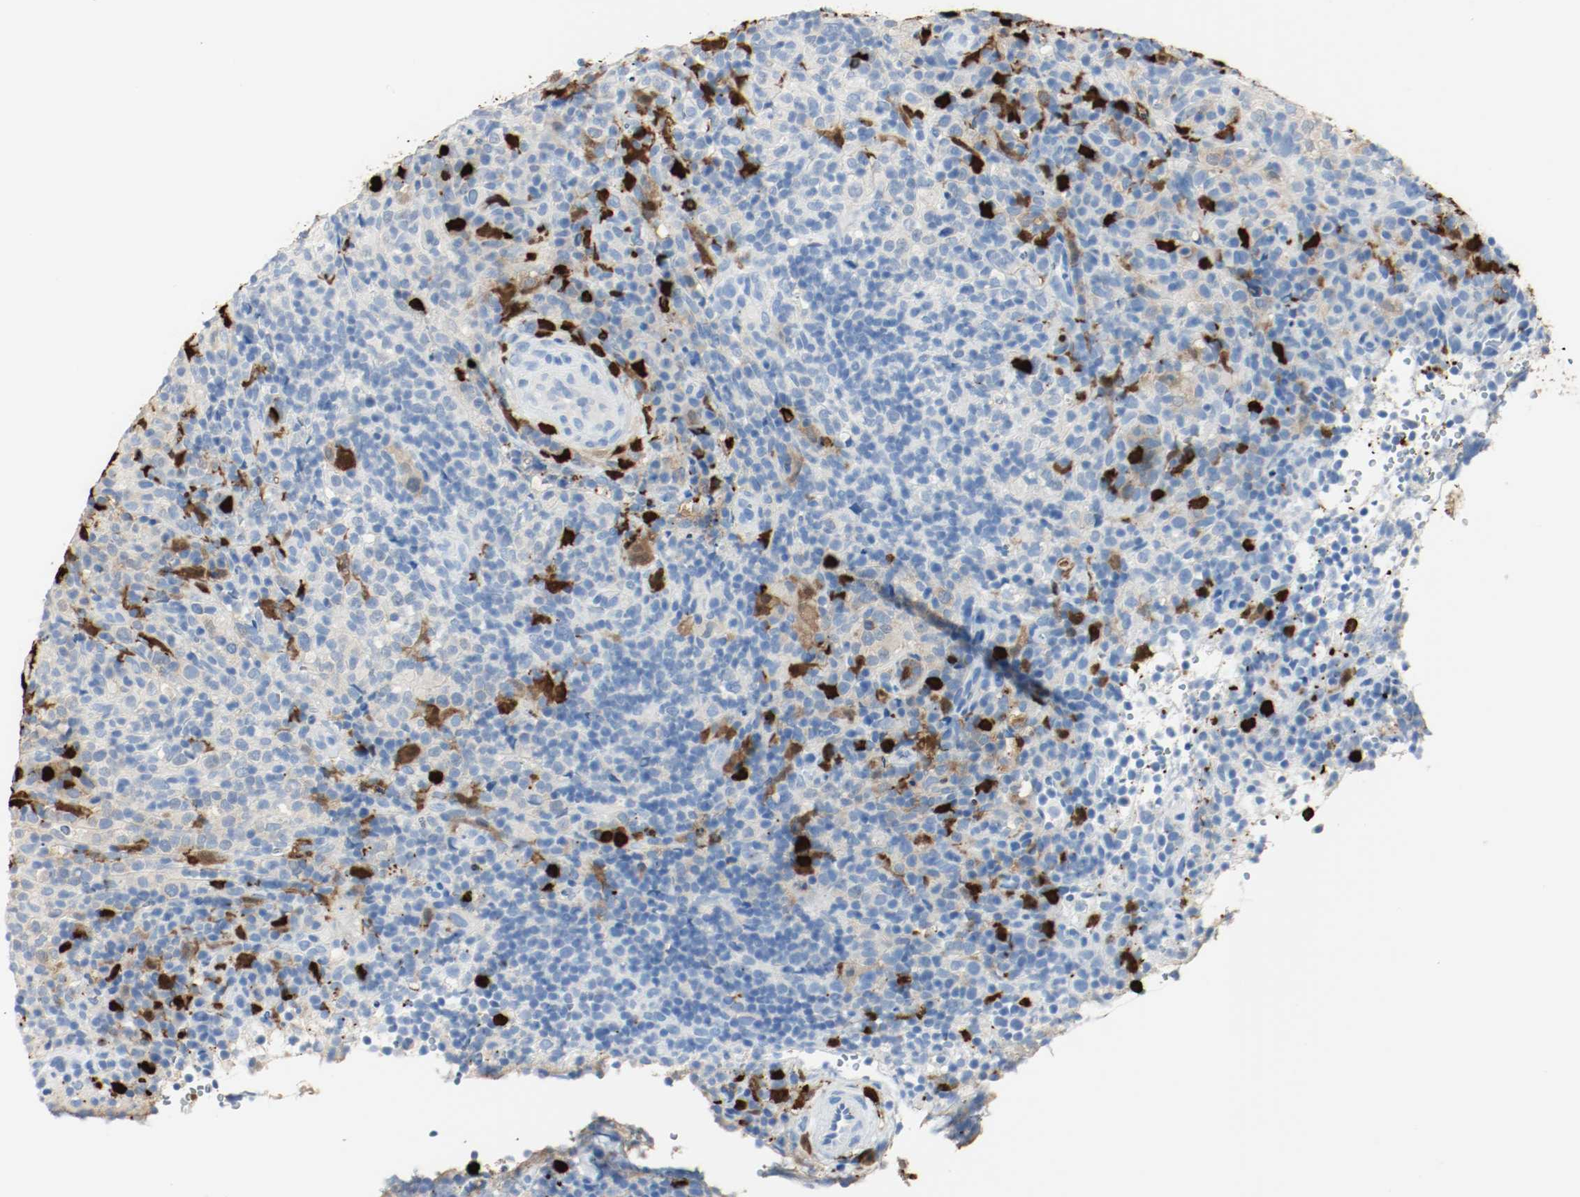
{"staining": {"intensity": "weak", "quantity": "<25%", "location": "cytoplasmic/membranous"}, "tissue": "lymphoma", "cell_type": "Tumor cells", "image_type": "cancer", "snomed": [{"axis": "morphology", "description": "Malignant lymphoma, non-Hodgkin's type, High grade"}, {"axis": "topography", "description": "Lymph node"}], "caption": "The IHC micrograph has no significant positivity in tumor cells of high-grade malignant lymphoma, non-Hodgkin's type tissue. Nuclei are stained in blue.", "gene": "S100A9", "patient": {"sex": "female", "age": 76}}